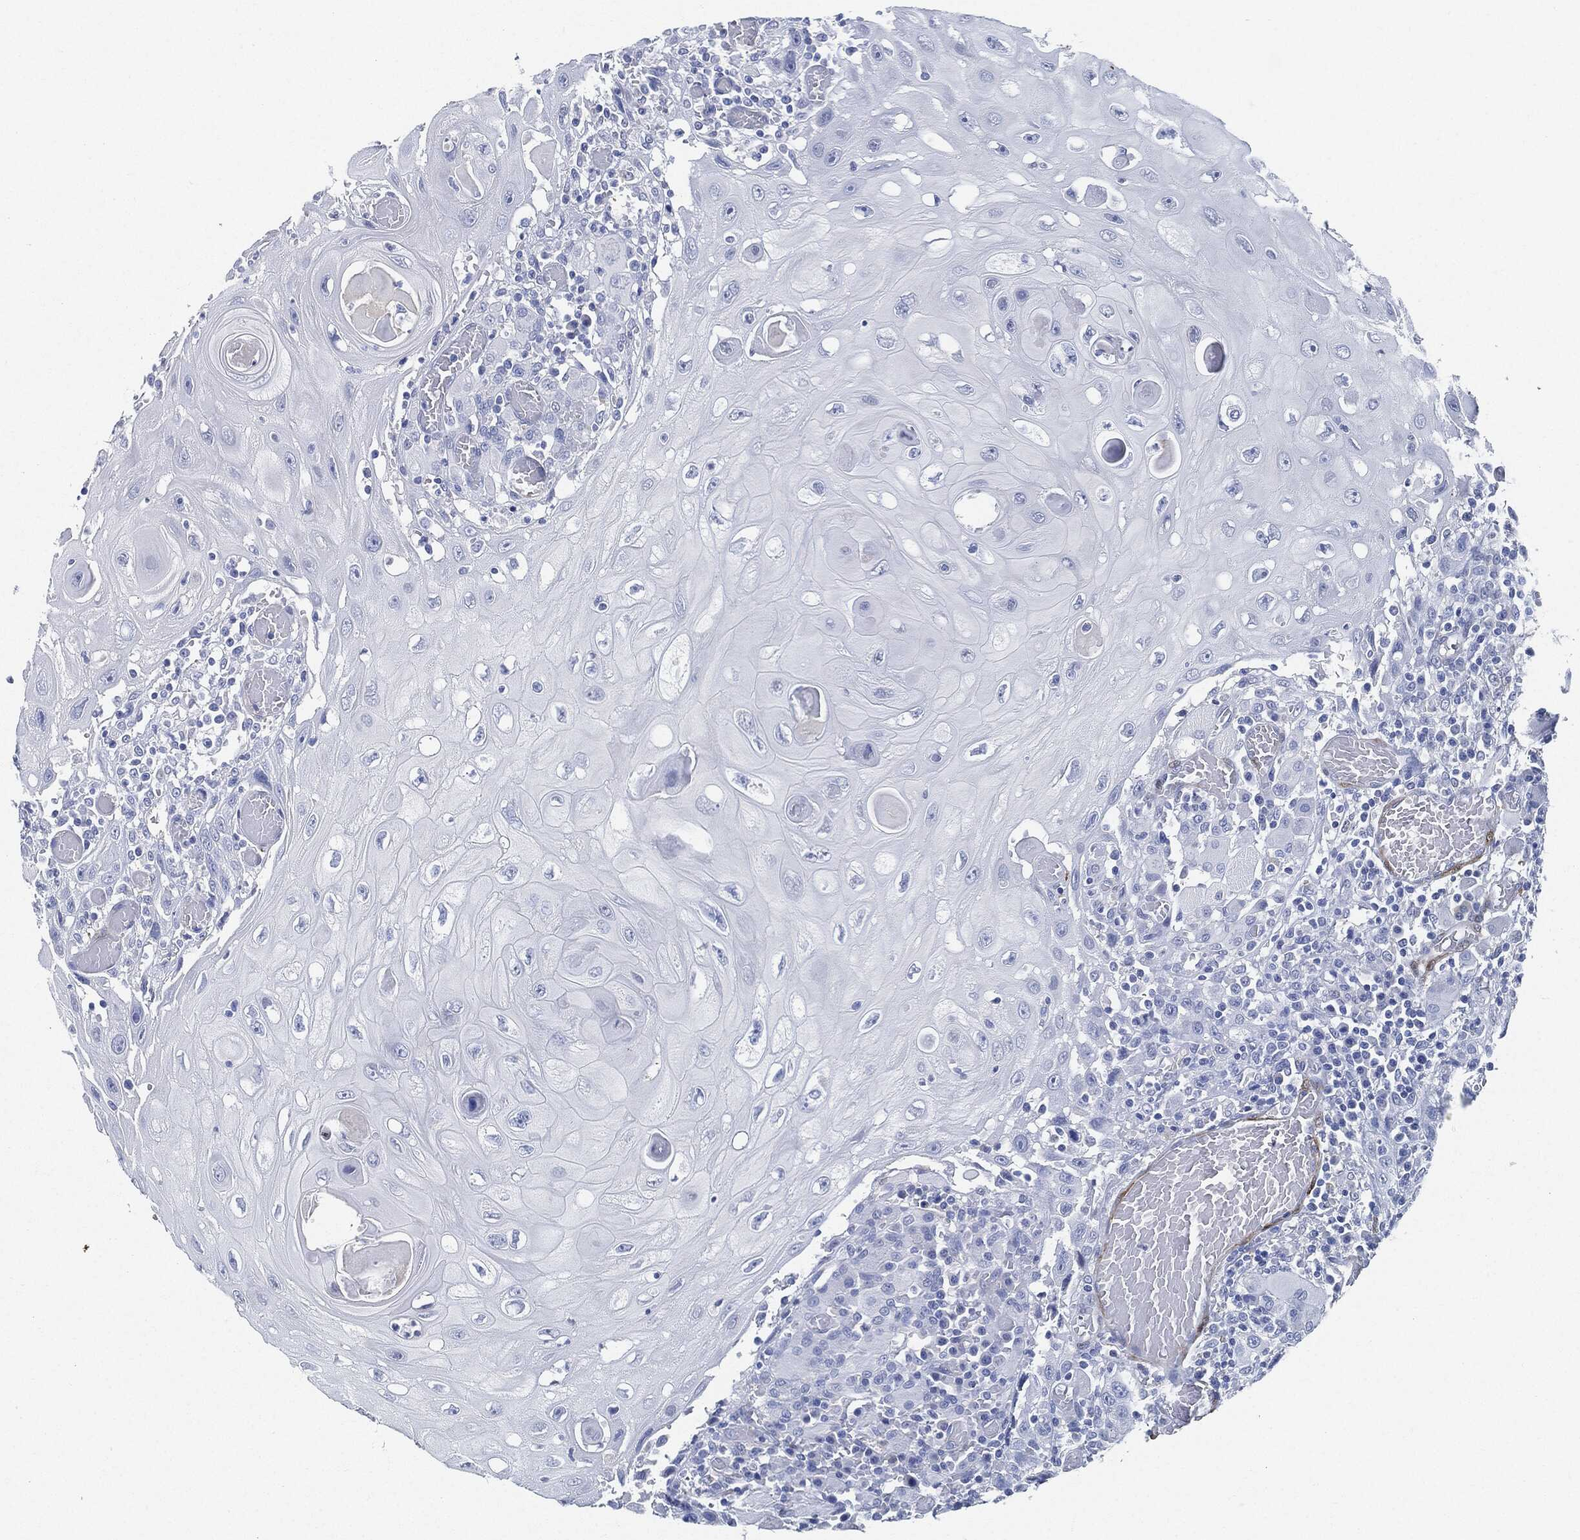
{"staining": {"intensity": "negative", "quantity": "none", "location": "none"}, "tissue": "head and neck cancer", "cell_type": "Tumor cells", "image_type": "cancer", "snomed": [{"axis": "morphology", "description": "Normal tissue, NOS"}, {"axis": "morphology", "description": "Squamous cell carcinoma, NOS"}, {"axis": "topography", "description": "Oral tissue"}, {"axis": "topography", "description": "Head-Neck"}], "caption": "Immunohistochemical staining of human squamous cell carcinoma (head and neck) shows no significant expression in tumor cells.", "gene": "TAGLN", "patient": {"sex": "male", "age": 71}}